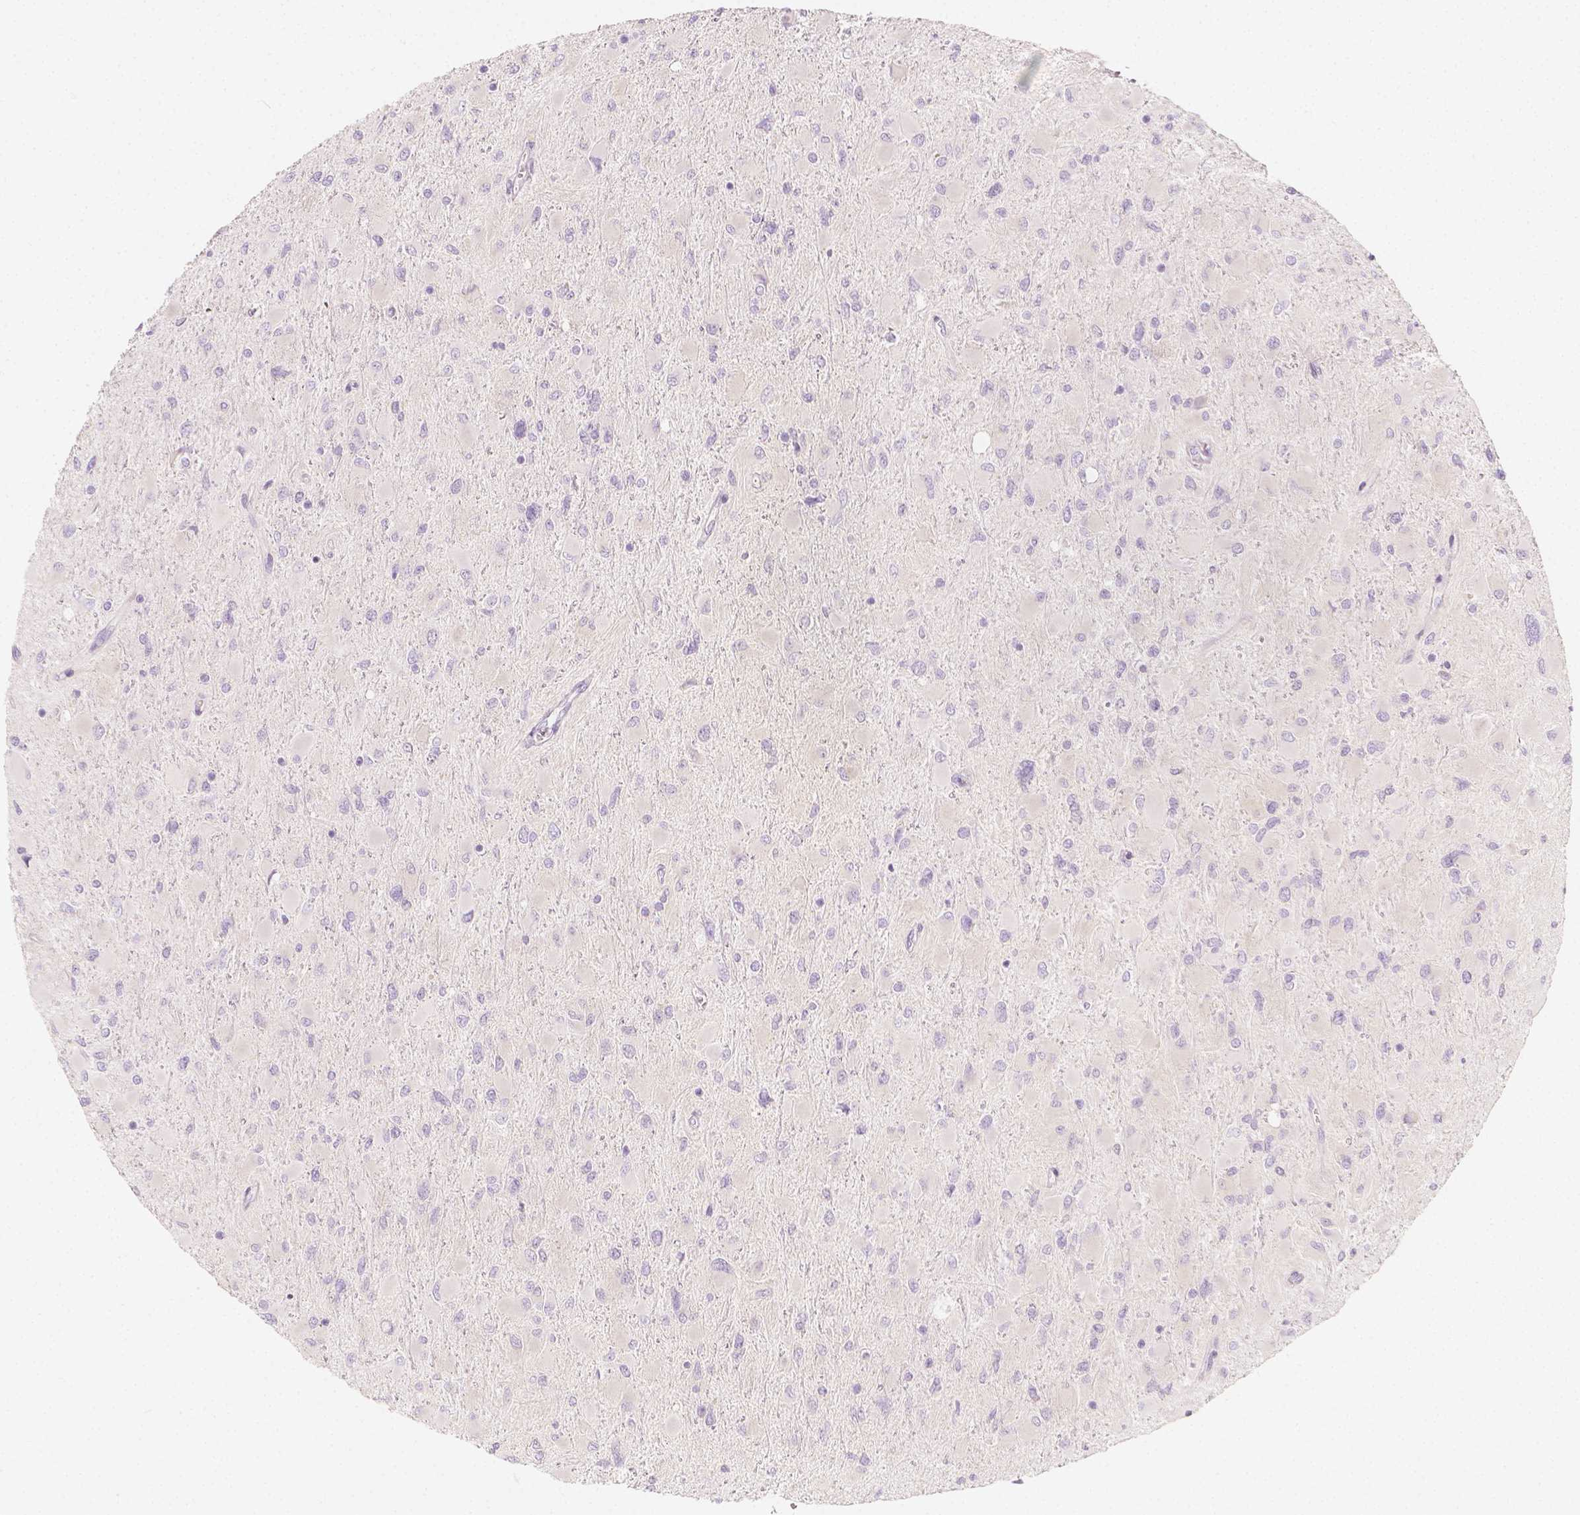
{"staining": {"intensity": "negative", "quantity": "none", "location": "none"}, "tissue": "glioma", "cell_type": "Tumor cells", "image_type": "cancer", "snomed": [{"axis": "morphology", "description": "Glioma, malignant, High grade"}, {"axis": "topography", "description": "Cerebral cortex"}], "caption": "Tumor cells show no significant staining in high-grade glioma (malignant).", "gene": "RBFOX1", "patient": {"sex": "female", "age": 36}}